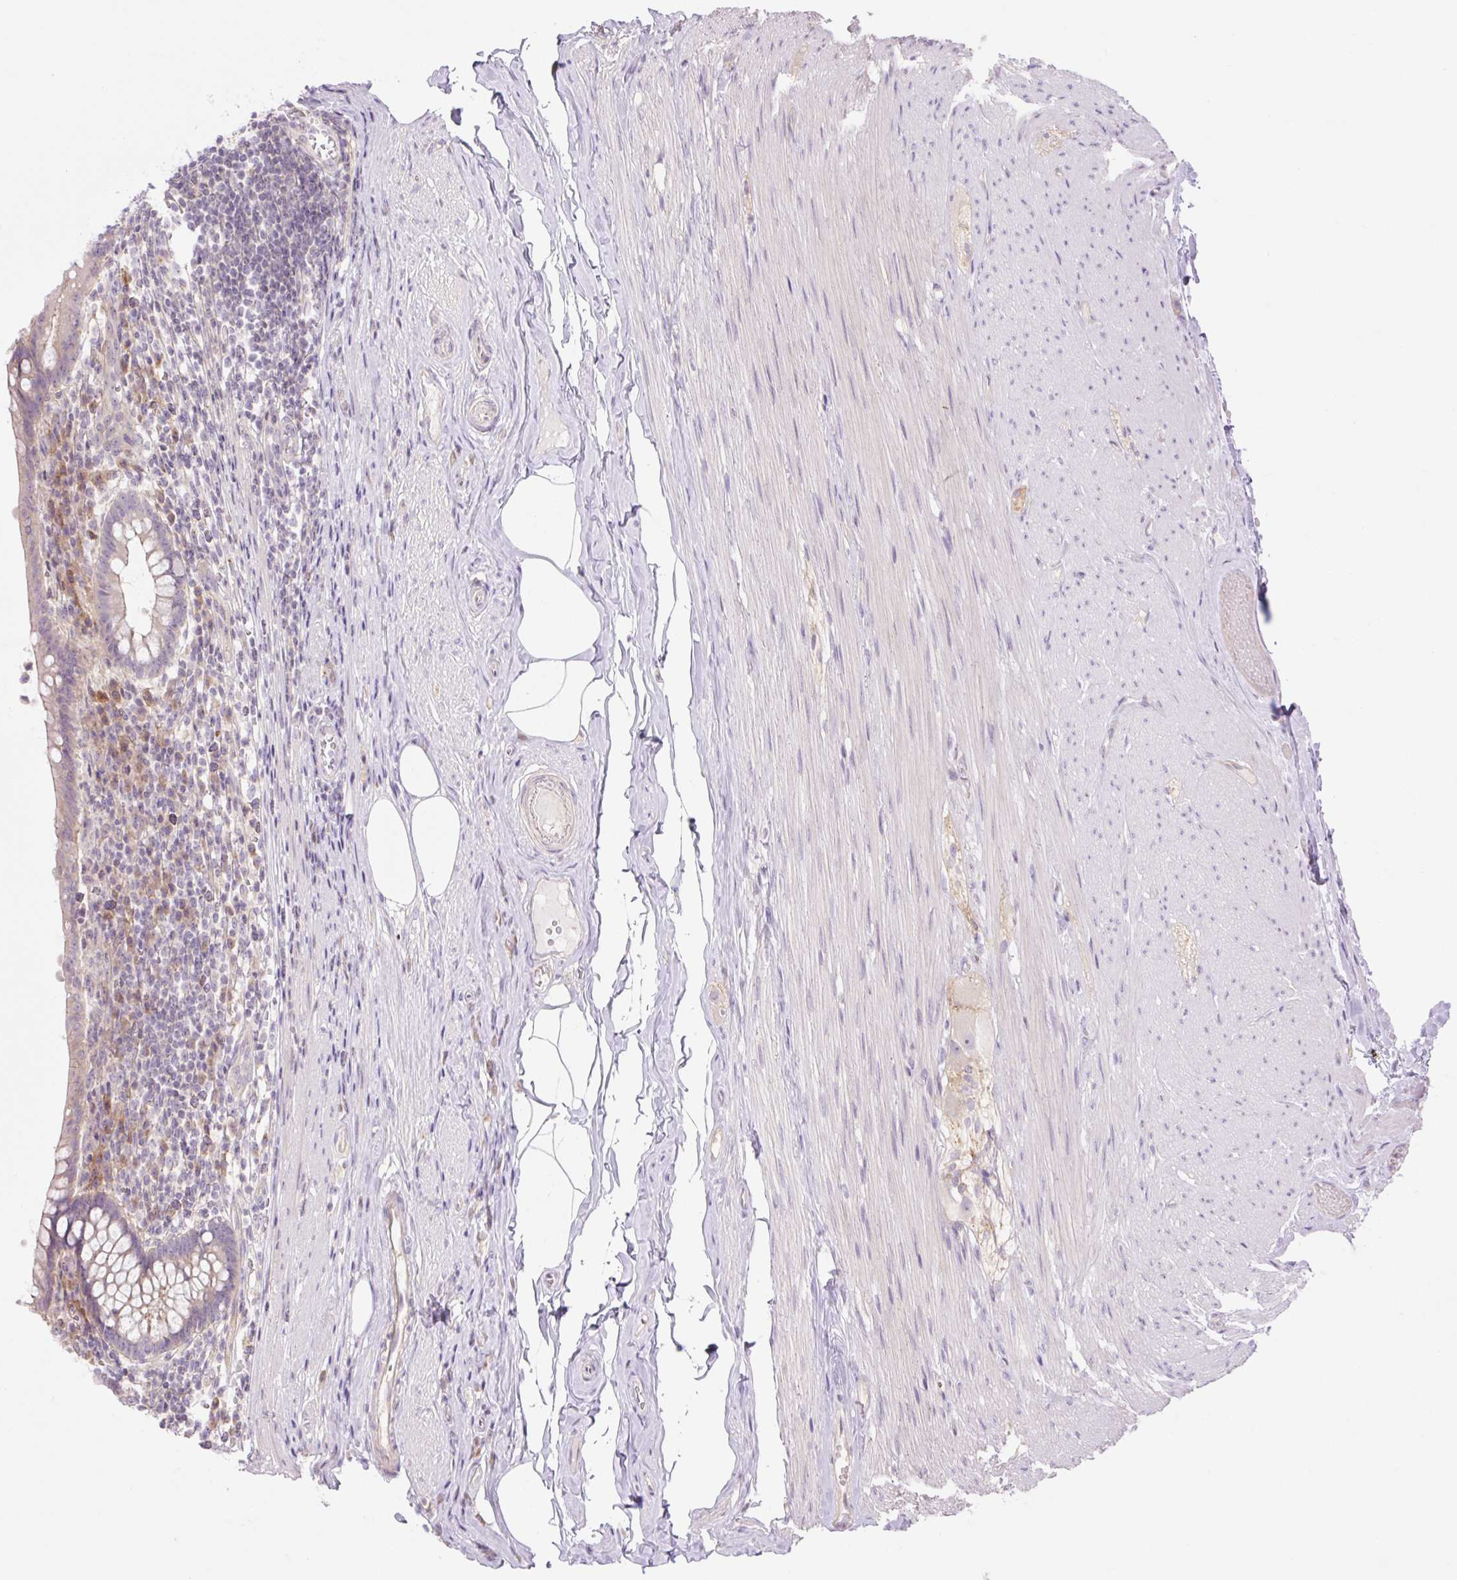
{"staining": {"intensity": "negative", "quantity": "none", "location": "none"}, "tissue": "appendix", "cell_type": "Glandular cells", "image_type": "normal", "snomed": [{"axis": "morphology", "description": "Normal tissue, NOS"}, {"axis": "topography", "description": "Appendix"}], "caption": "Protein analysis of benign appendix displays no significant expression in glandular cells. (Brightfield microscopy of DAB IHC at high magnification).", "gene": "GRID2", "patient": {"sex": "female", "age": 56}}